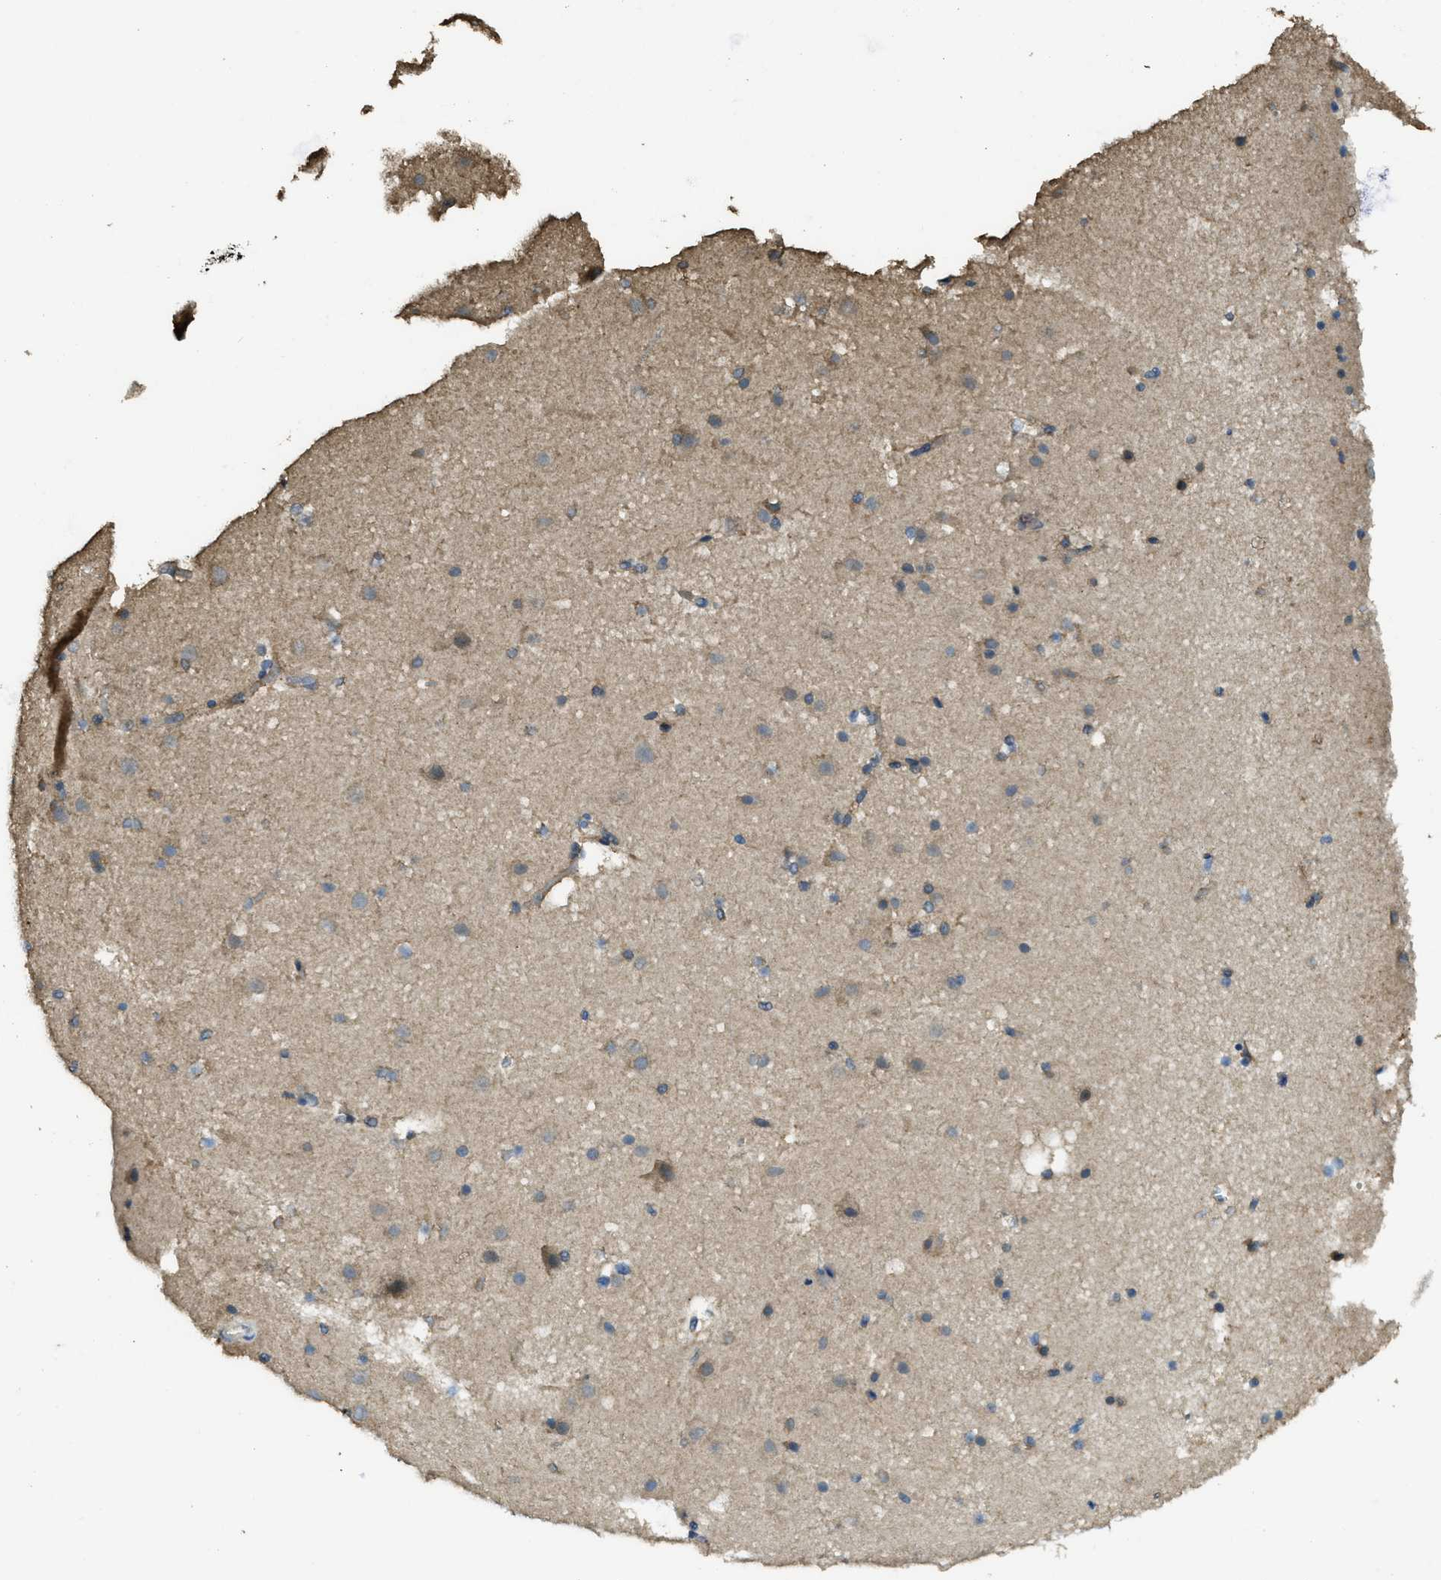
{"staining": {"intensity": "weak", "quantity": ">75%", "location": "cytoplasmic/membranous"}, "tissue": "cerebral cortex", "cell_type": "Endothelial cells", "image_type": "normal", "snomed": [{"axis": "morphology", "description": "Normal tissue, NOS"}, {"axis": "topography", "description": "Cerebral cortex"}], "caption": "This image demonstrates IHC staining of benign cerebral cortex, with low weak cytoplasmic/membranous positivity in about >75% of endothelial cells.", "gene": "CD276", "patient": {"sex": "male", "age": 45}}